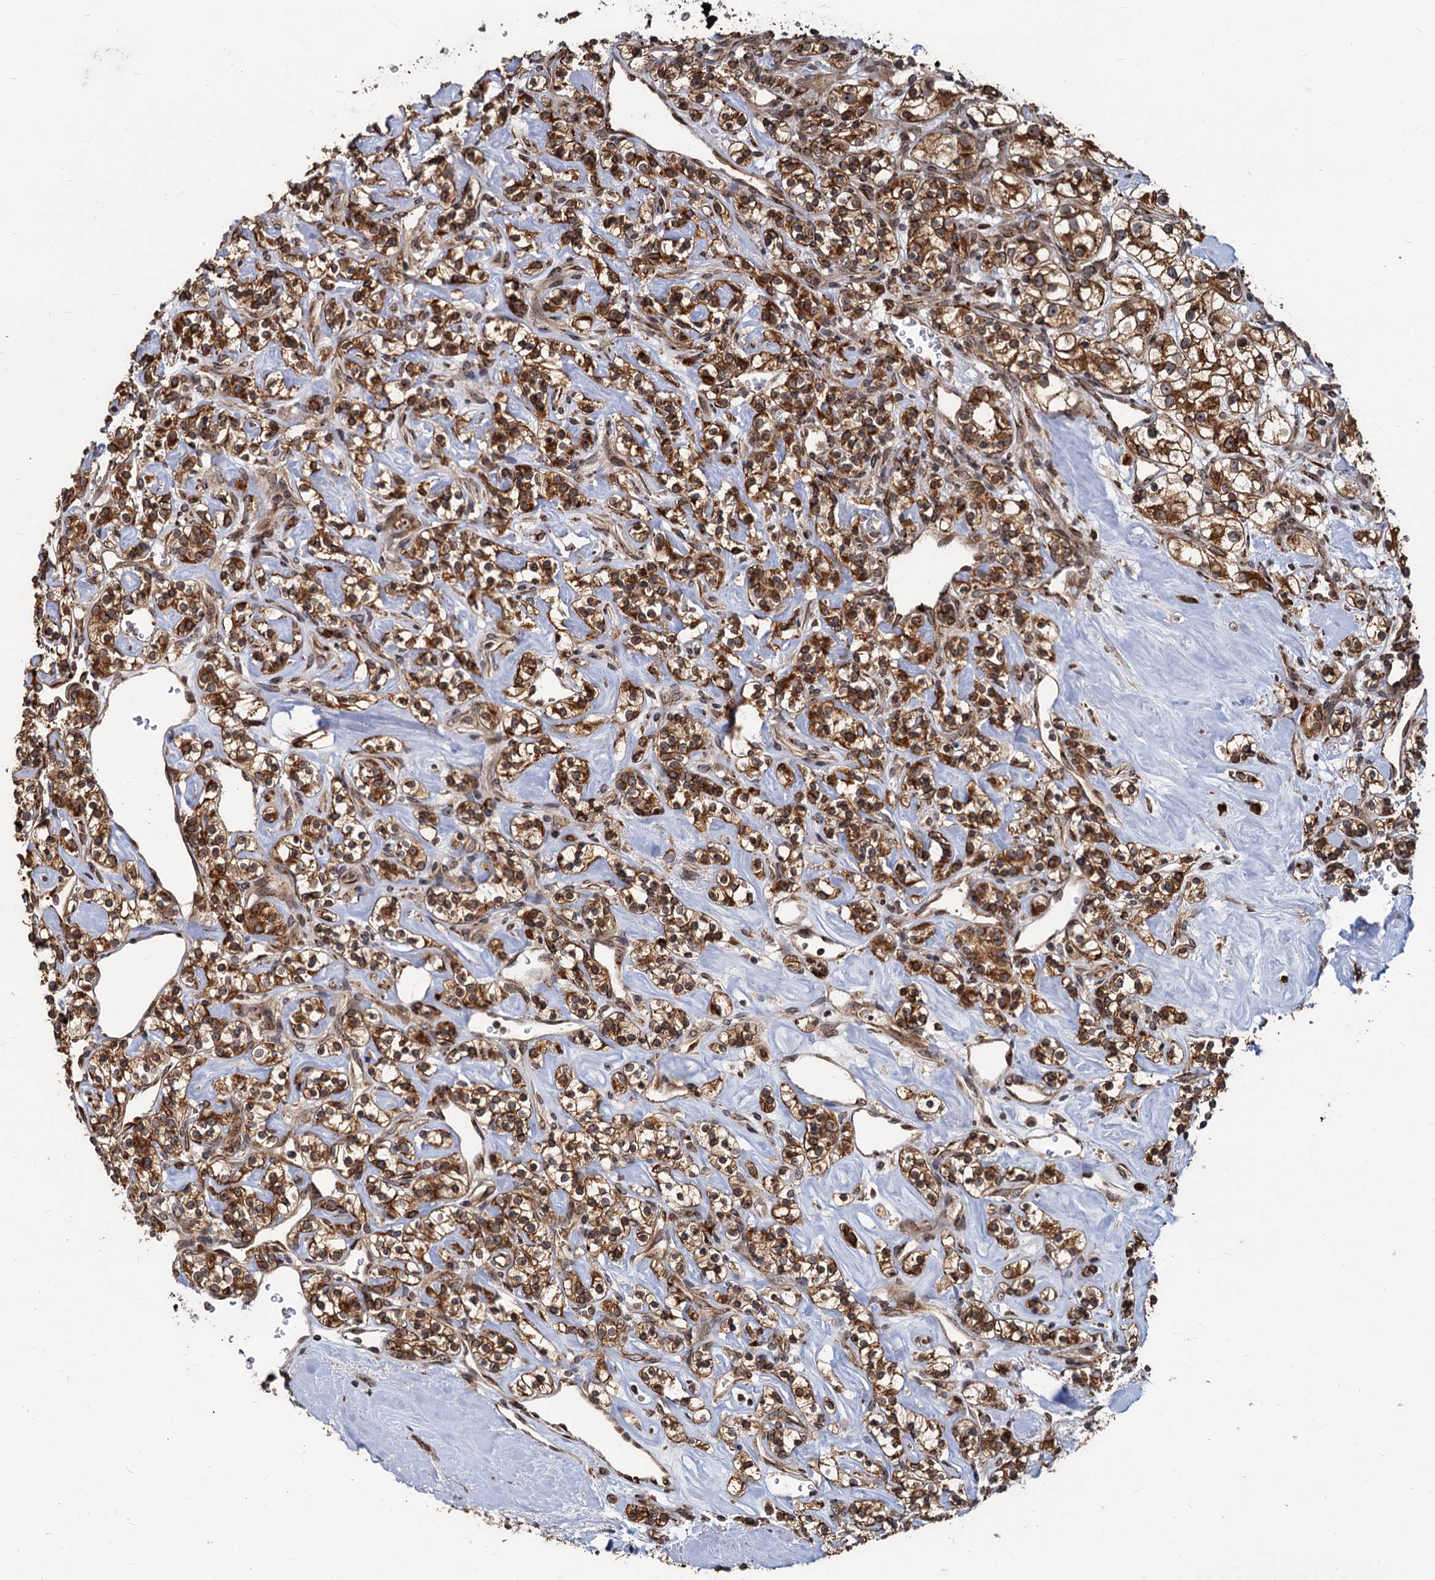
{"staining": {"intensity": "strong", "quantity": ">75%", "location": "cytoplasmic/membranous"}, "tissue": "renal cancer", "cell_type": "Tumor cells", "image_type": "cancer", "snomed": [{"axis": "morphology", "description": "Adenocarcinoma, NOS"}, {"axis": "topography", "description": "Kidney"}], "caption": "Brown immunohistochemical staining in human renal cancer exhibits strong cytoplasmic/membranous staining in approximately >75% of tumor cells. (IHC, brightfield microscopy, high magnification).", "gene": "SAAL1", "patient": {"sex": "male", "age": 77}}